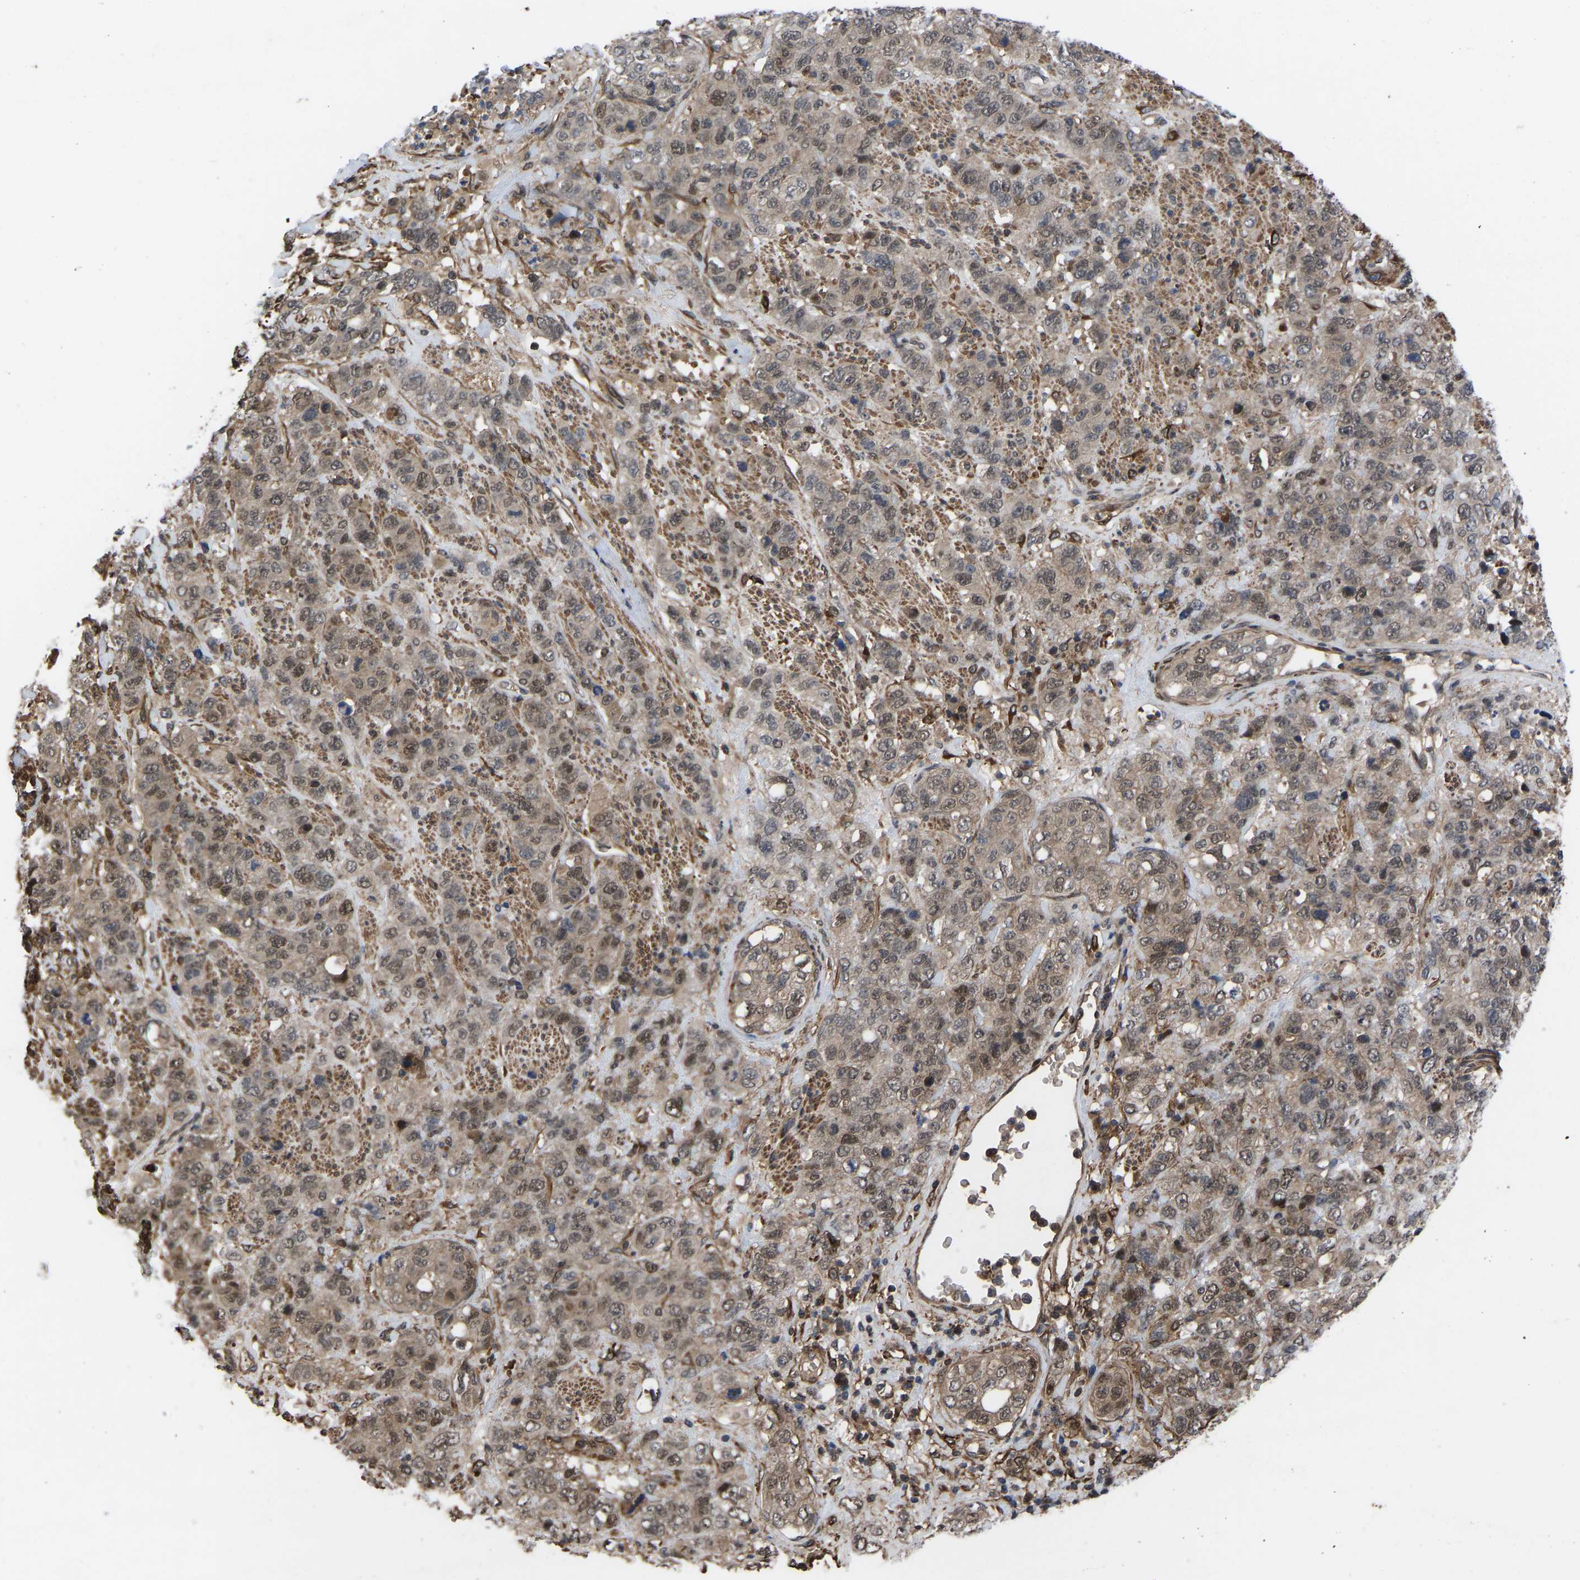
{"staining": {"intensity": "moderate", "quantity": ">75%", "location": "cytoplasmic/membranous,nuclear"}, "tissue": "stomach cancer", "cell_type": "Tumor cells", "image_type": "cancer", "snomed": [{"axis": "morphology", "description": "Adenocarcinoma, NOS"}, {"axis": "topography", "description": "Stomach"}], "caption": "IHC histopathology image of stomach cancer stained for a protein (brown), which displays medium levels of moderate cytoplasmic/membranous and nuclear staining in approximately >75% of tumor cells.", "gene": "CYP7B1", "patient": {"sex": "male", "age": 48}}